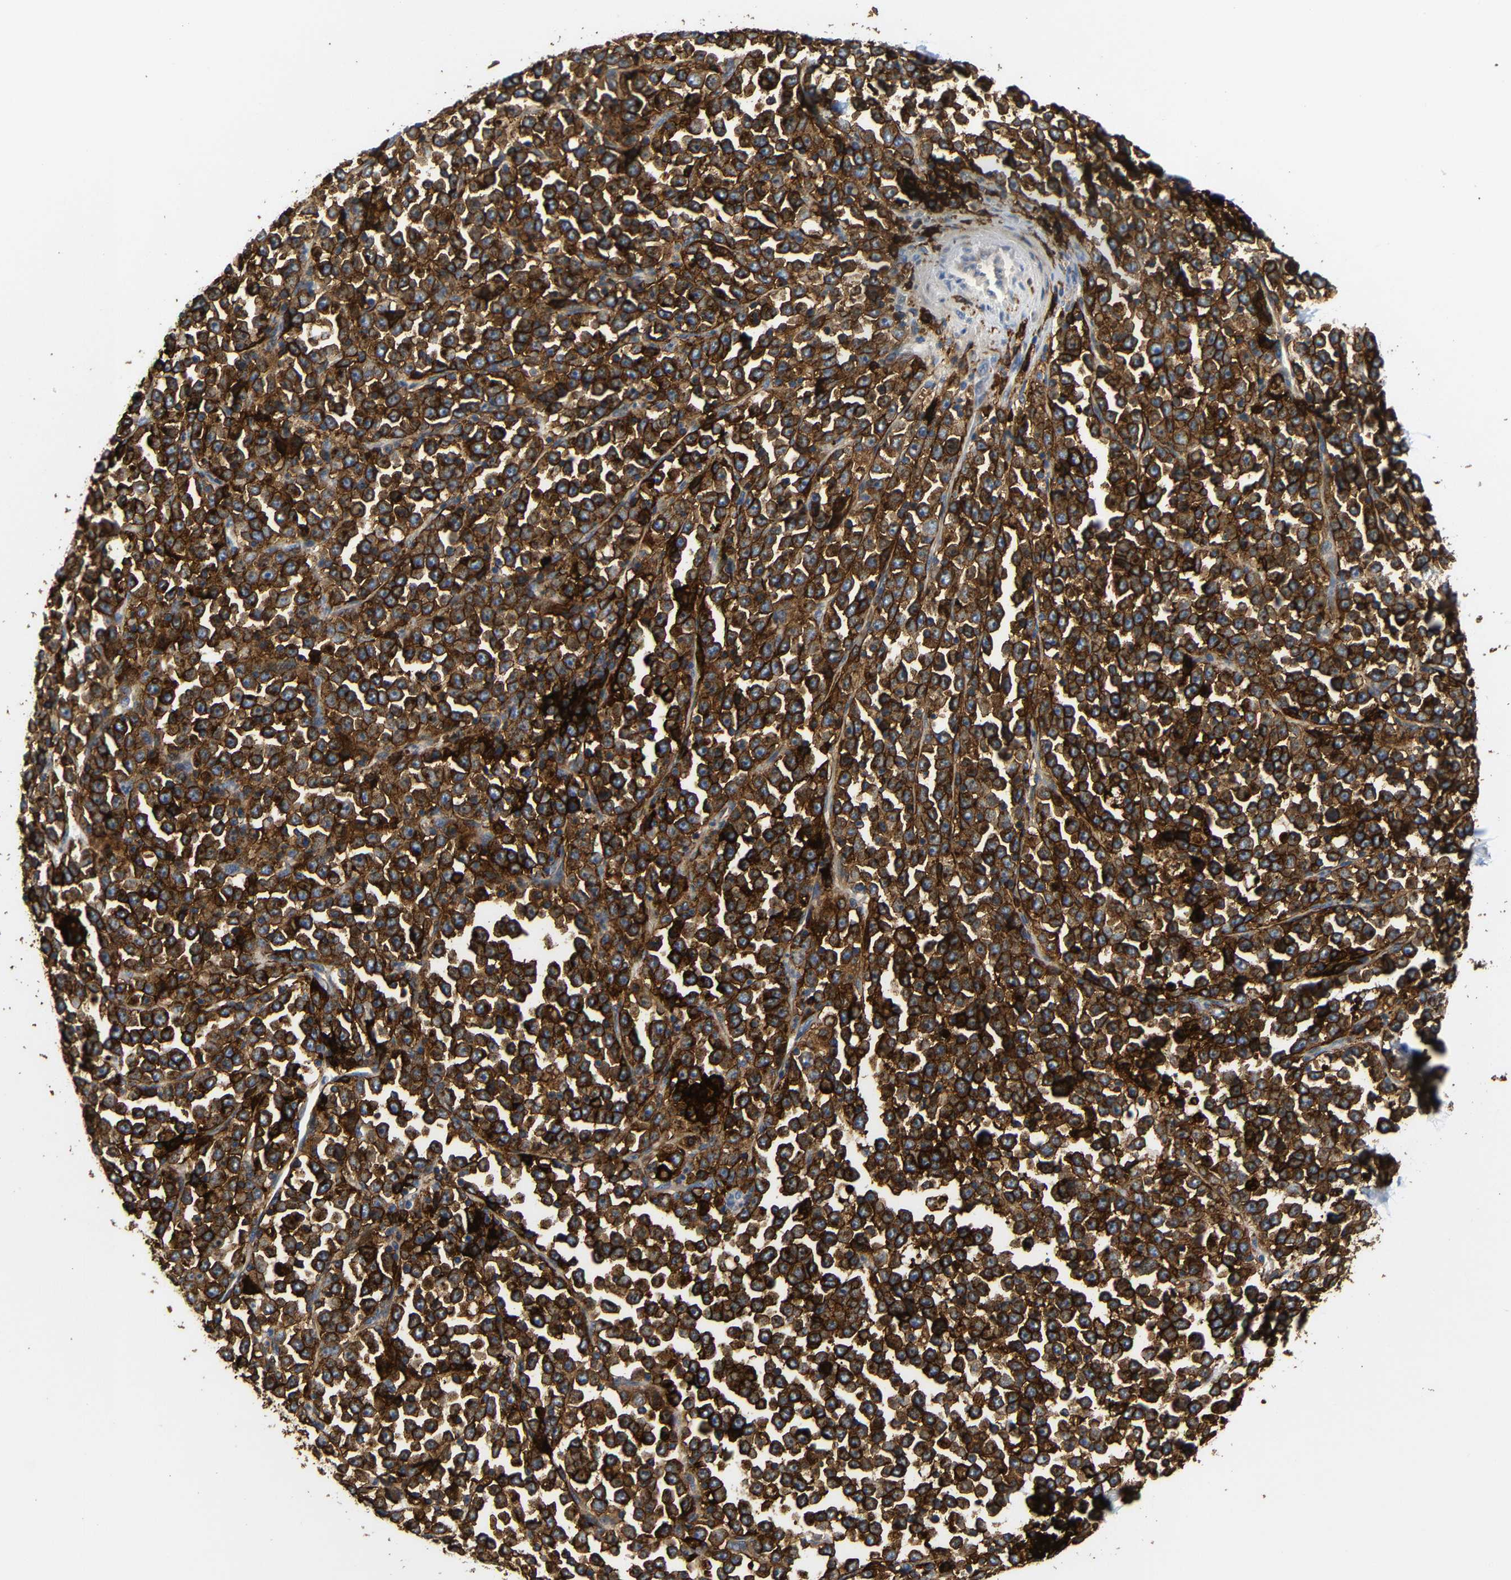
{"staining": {"intensity": "strong", "quantity": ">75%", "location": "cytoplasmic/membranous"}, "tissue": "stomach cancer", "cell_type": "Tumor cells", "image_type": "cancer", "snomed": [{"axis": "morphology", "description": "Normal tissue, NOS"}, {"axis": "morphology", "description": "Adenocarcinoma, NOS"}, {"axis": "topography", "description": "Stomach, upper"}, {"axis": "topography", "description": "Stomach"}], "caption": "High-magnification brightfield microscopy of stomach cancer (adenocarcinoma) stained with DAB (brown) and counterstained with hematoxylin (blue). tumor cells exhibit strong cytoplasmic/membranous positivity is present in about>75% of cells. The protein is shown in brown color, while the nuclei are stained blue.", "gene": "HLA-DQB1", "patient": {"sex": "male", "age": 59}}